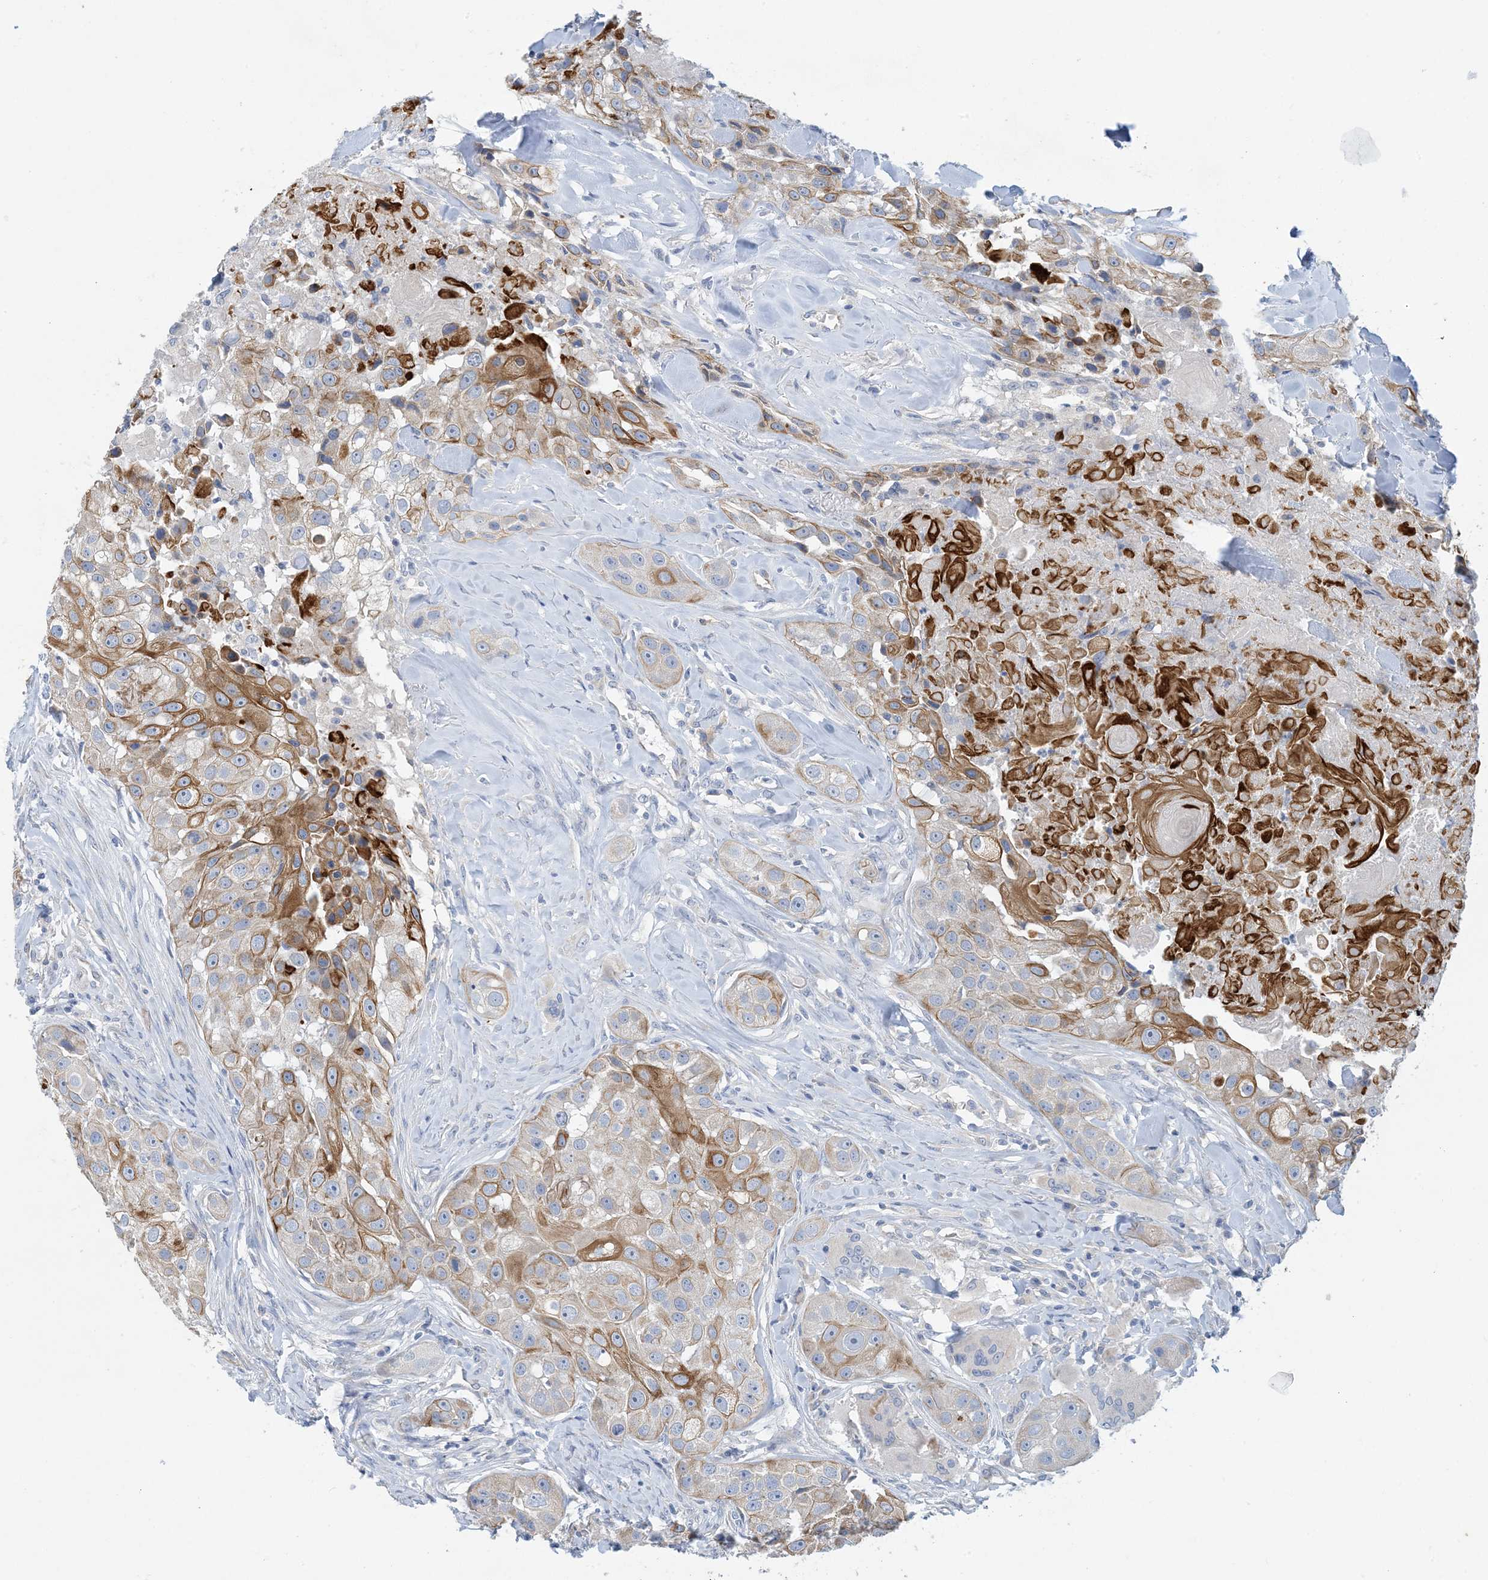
{"staining": {"intensity": "moderate", "quantity": "25%-75%", "location": "cytoplasmic/membranous"}, "tissue": "head and neck cancer", "cell_type": "Tumor cells", "image_type": "cancer", "snomed": [{"axis": "morphology", "description": "Normal tissue, NOS"}, {"axis": "morphology", "description": "Squamous cell carcinoma, NOS"}, {"axis": "topography", "description": "Skeletal muscle"}, {"axis": "topography", "description": "Head-Neck"}], "caption": "Head and neck cancer (squamous cell carcinoma) stained with a brown dye displays moderate cytoplasmic/membranous positive expression in about 25%-75% of tumor cells.", "gene": "ZCCHC18", "patient": {"sex": "male", "age": 51}}